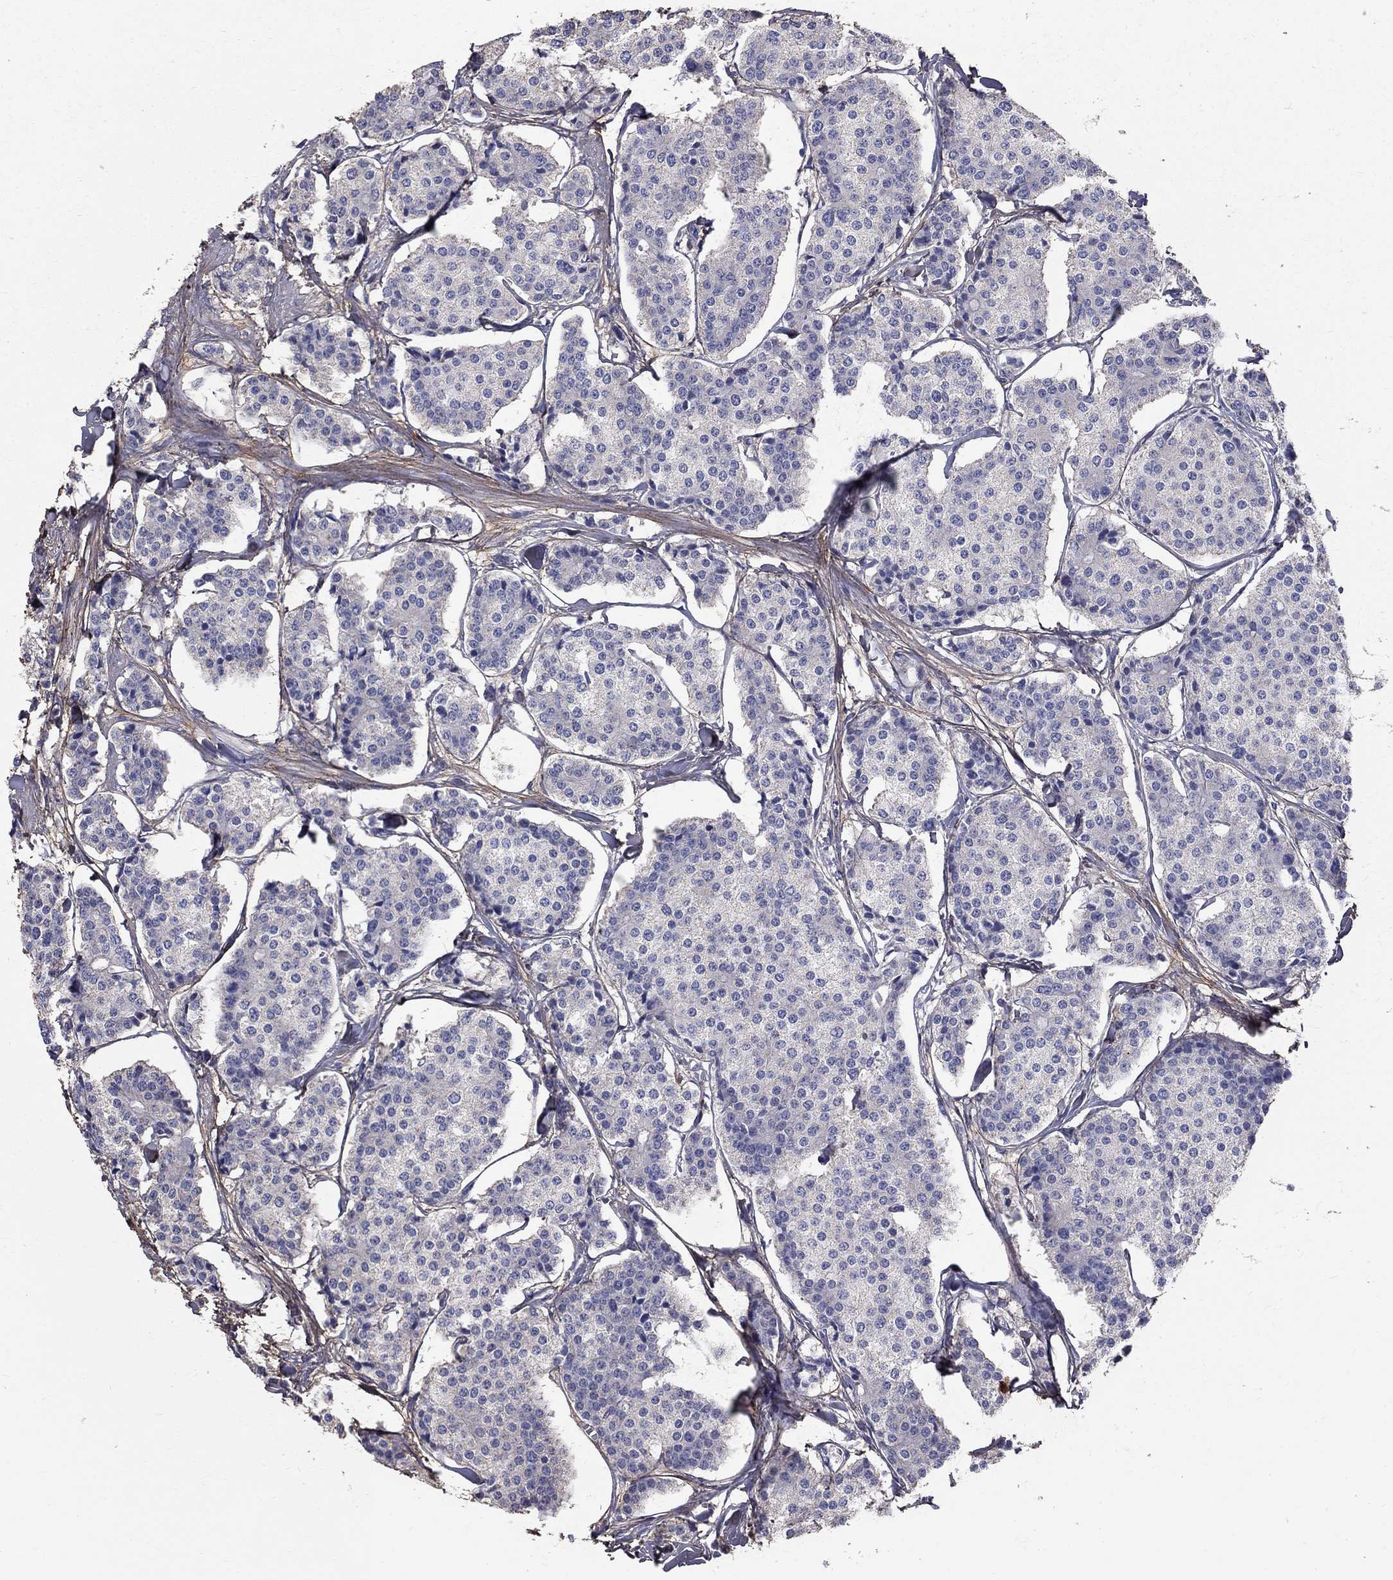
{"staining": {"intensity": "negative", "quantity": "none", "location": "none"}, "tissue": "carcinoid", "cell_type": "Tumor cells", "image_type": "cancer", "snomed": [{"axis": "morphology", "description": "Carcinoid, malignant, NOS"}, {"axis": "topography", "description": "Small intestine"}], "caption": "Immunohistochemistry (IHC) micrograph of neoplastic tissue: human malignant carcinoid stained with DAB (3,3'-diaminobenzidine) demonstrates no significant protein positivity in tumor cells.", "gene": "ANXA10", "patient": {"sex": "female", "age": 65}}